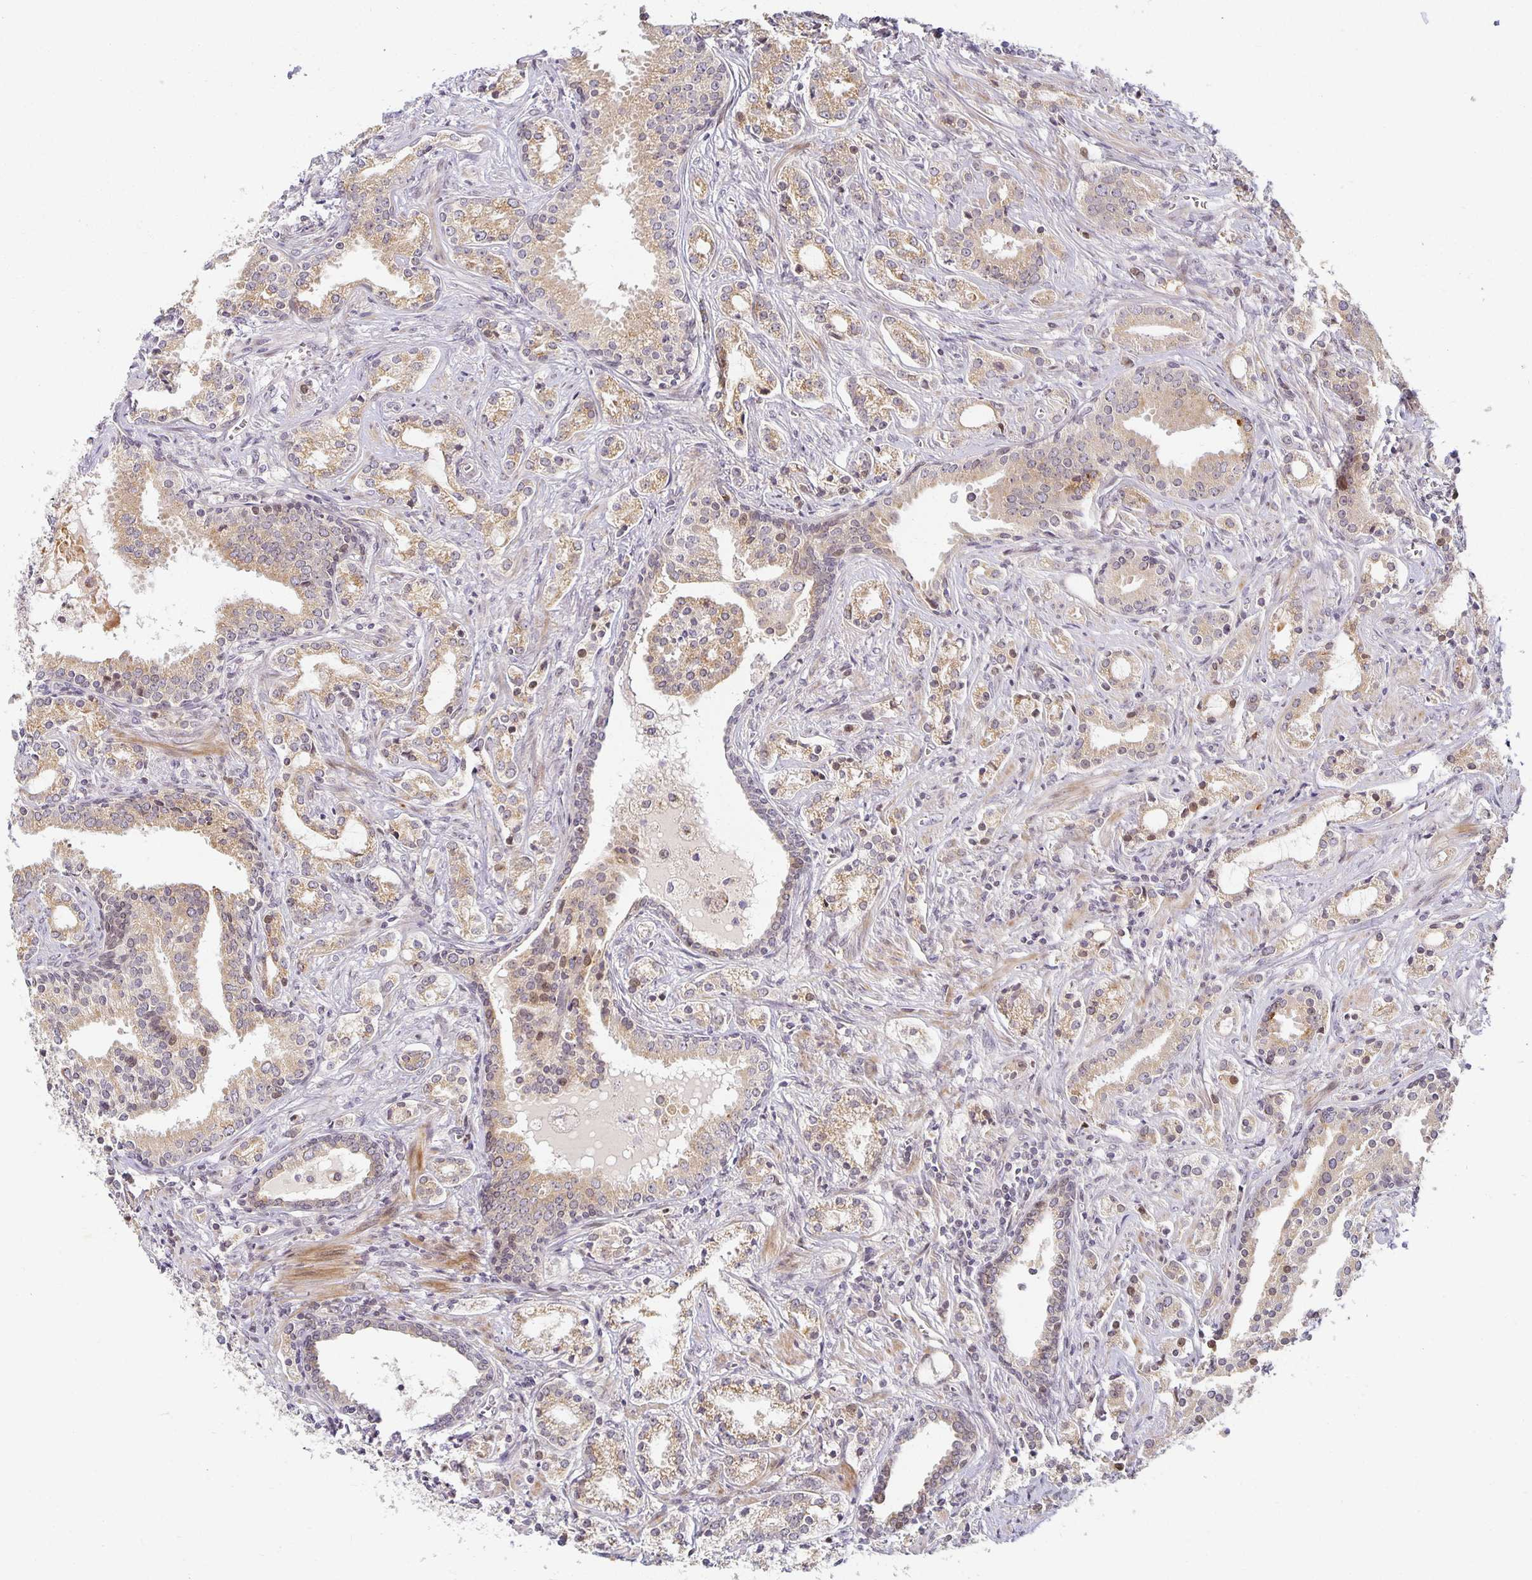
{"staining": {"intensity": "weak", "quantity": "25%-75%", "location": "cytoplasmic/membranous"}, "tissue": "prostate cancer", "cell_type": "Tumor cells", "image_type": "cancer", "snomed": [{"axis": "morphology", "description": "Adenocarcinoma, Medium grade"}, {"axis": "topography", "description": "Prostate"}], "caption": "Protein analysis of prostate cancer tissue displays weak cytoplasmic/membranous staining in about 25%-75% of tumor cells.", "gene": "EHF", "patient": {"sex": "male", "age": 57}}